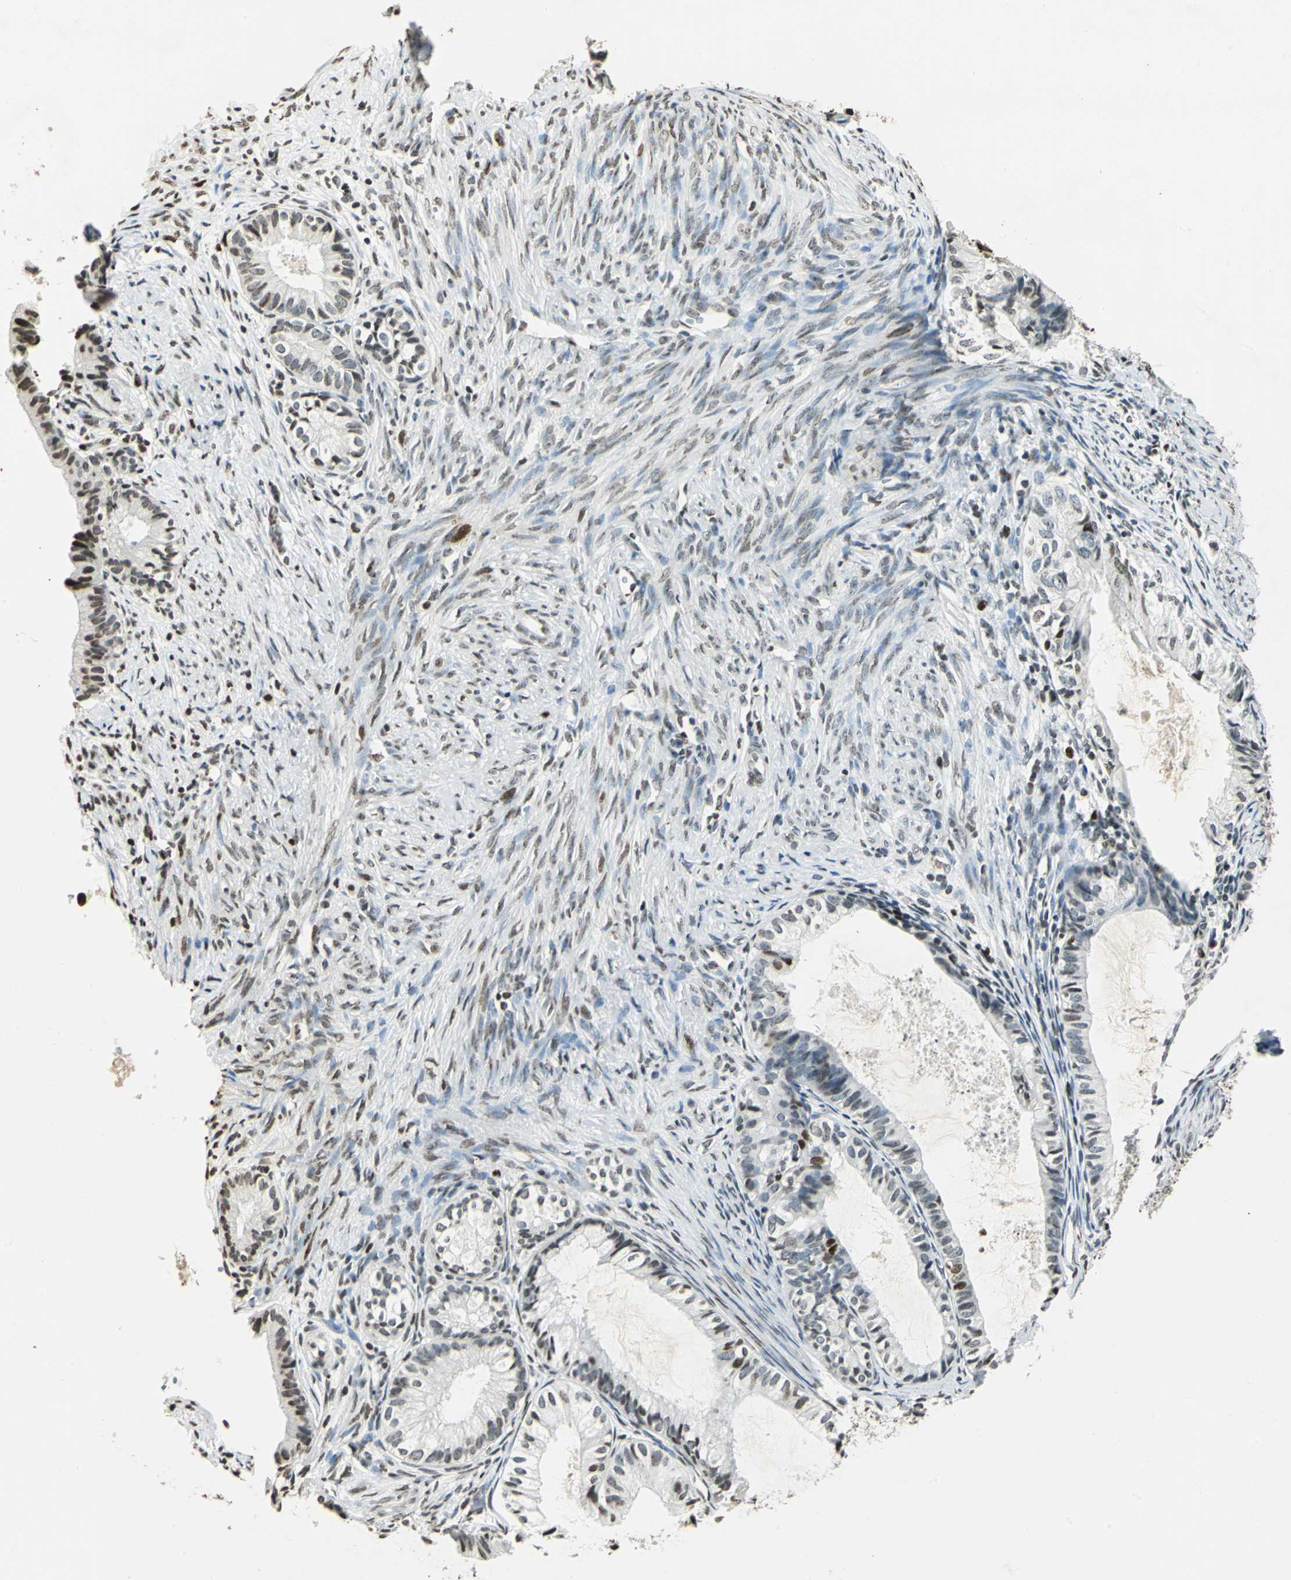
{"staining": {"intensity": "moderate", "quantity": "25%-75%", "location": "nuclear"}, "tissue": "cervical cancer", "cell_type": "Tumor cells", "image_type": "cancer", "snomed": [{"axis": "morphology", "description": "Normal tissue, NOS"}, {"axis": "morphology", "description": "Adenocarcinoma, NOS"}, {"axis": "topography", "description": "Cervix"}, {"axis": "topography", "description": "Endometrium"}], "caption": "Cervical cancer was stained to show a protein in brown. There is medium levels of moderate nuclear positivity in about 25%-75% of tumor cells.", "gene": "MCM4", "patient": {"sex": "female", "age": 86}}